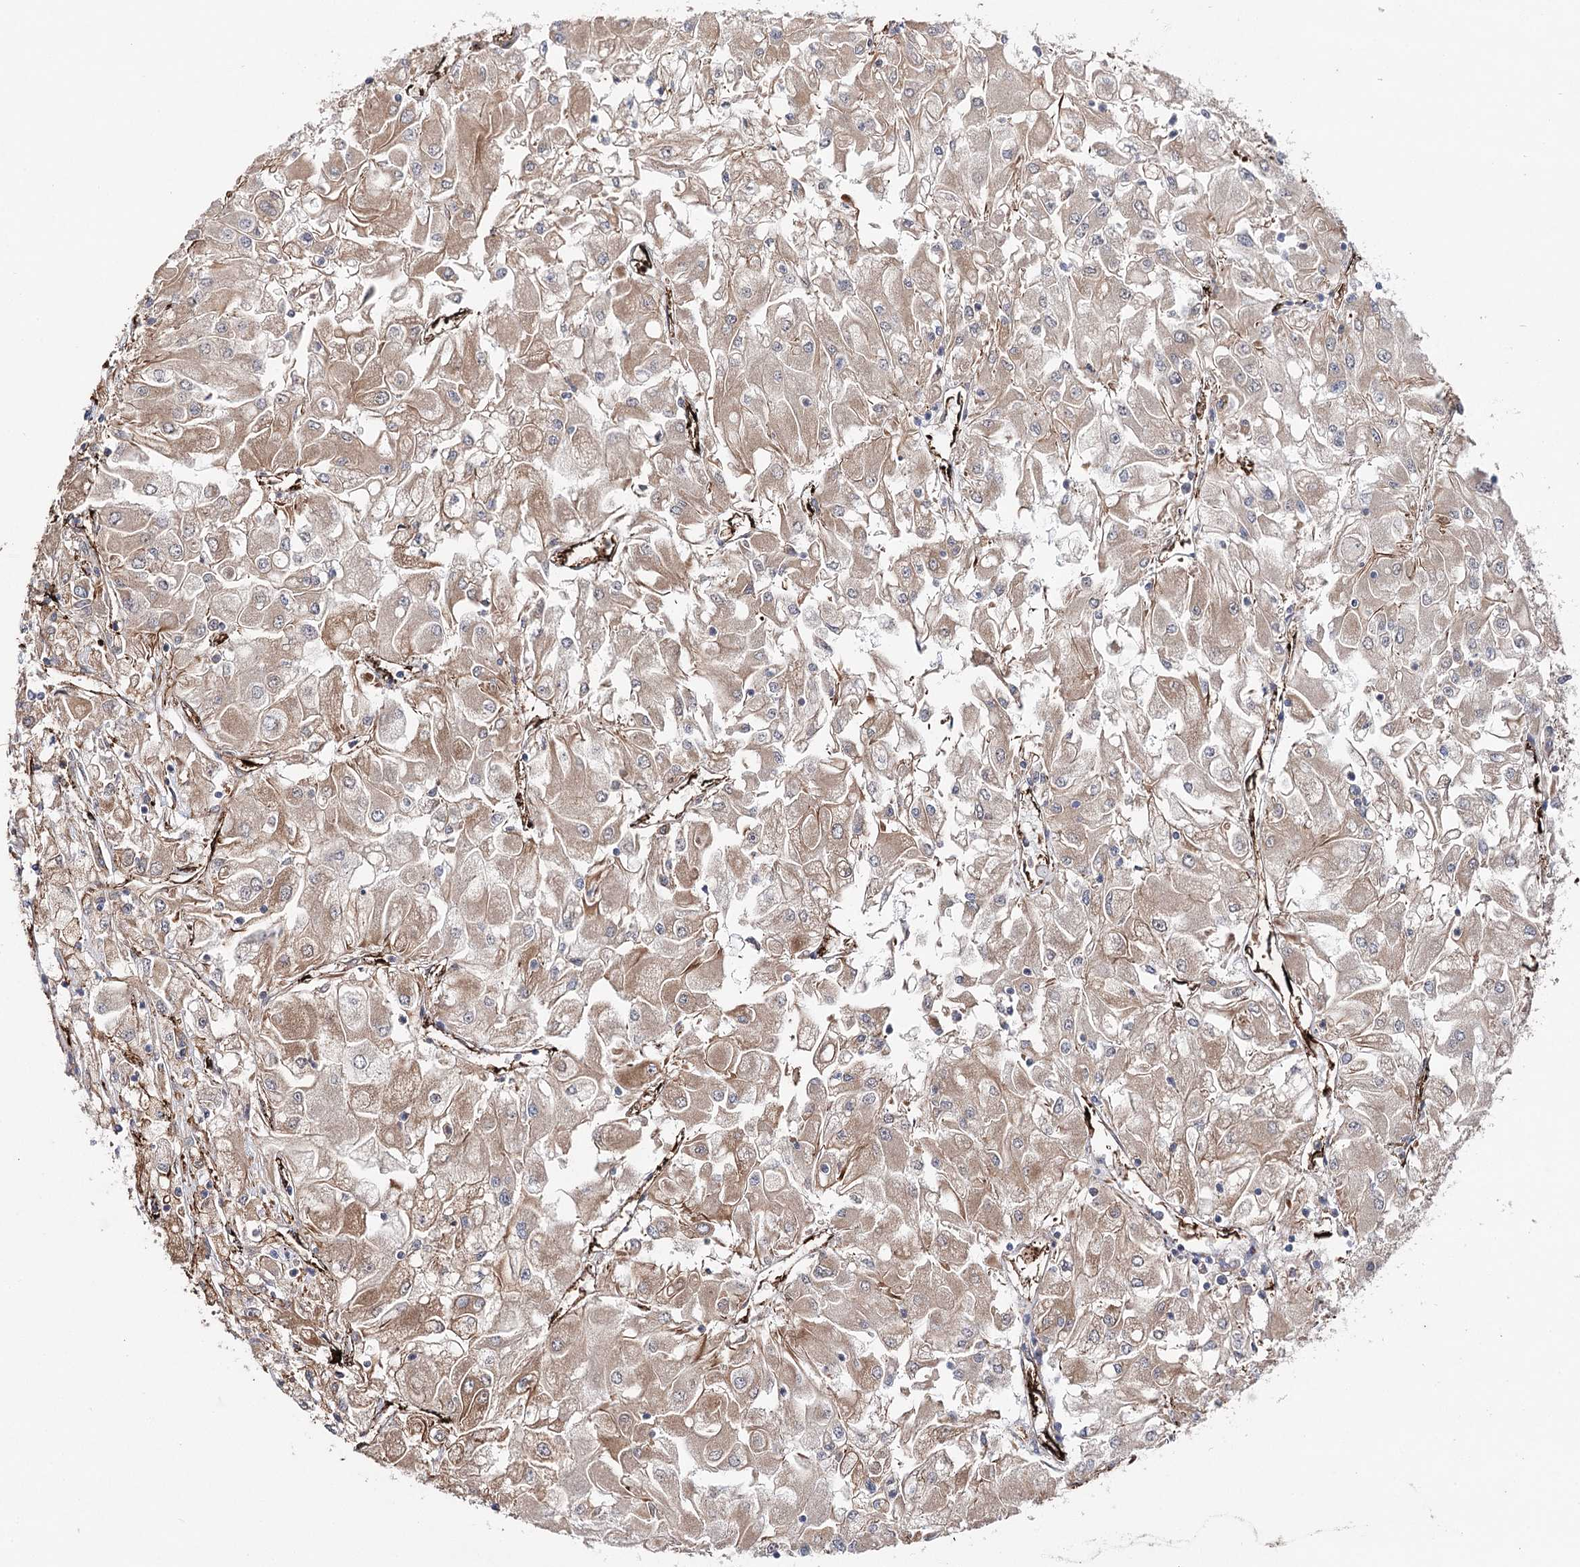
{"staining": {"intensity": "weak", "quantity": ">75%", "location": "cytoplasmic/membranous"}, "tissue": "renal cancer", "cell_type": "Tumor cells", "image_type": "cancer", "snomed": [{"axis": "morphology", "description": "Adenocarcinoma, NOS"}, {"axis": "topography", "description": "Kidney"}], "caption": "Approximately >75% of tumor cells in renal adenocarcinoma demonstrate weak cytoplasmic/membranous protein expression as visualized by brown immunohistochemical staining.", "gene": "MIB1", "patient": {"sex": "male", "age": 80}}